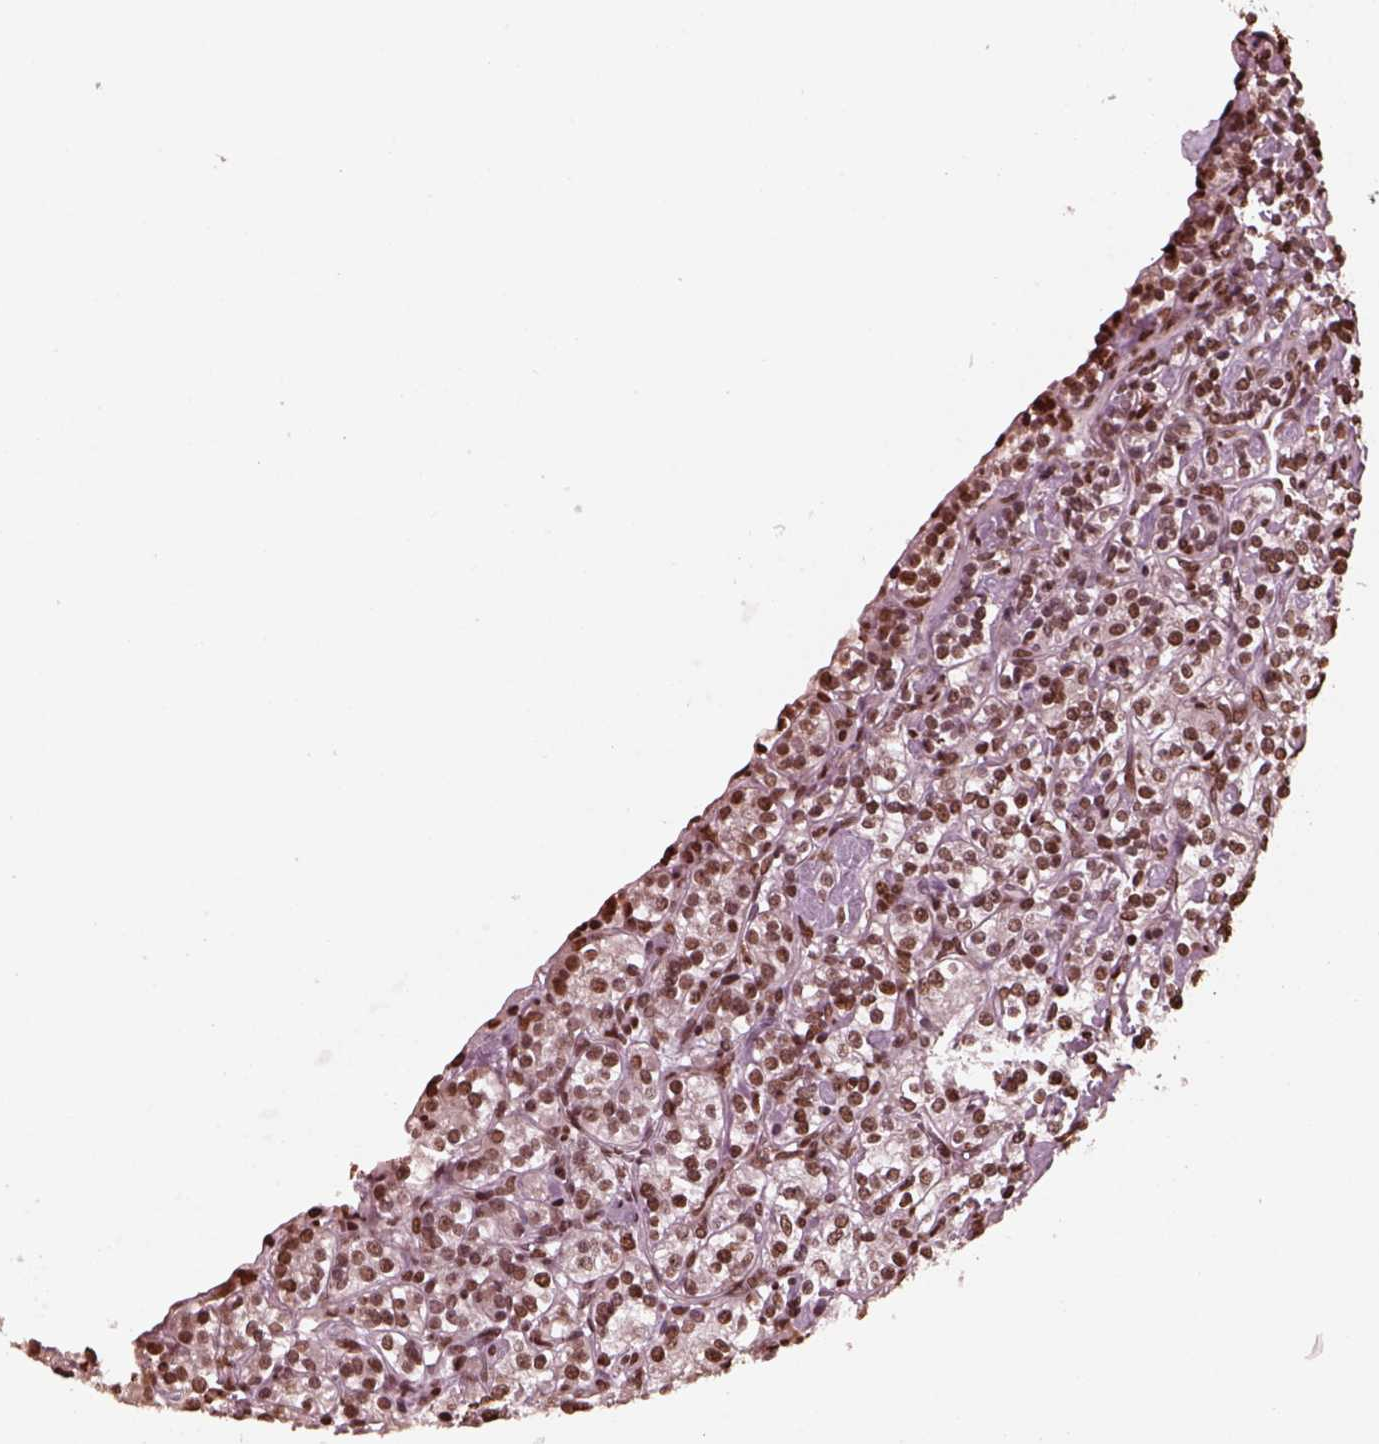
{"staining": {"intensity": "moderate", "quantity": ">75%", "location": "nuclear"}, "tissue": "renal cancer", "cell_type": "Tumor cells", "image_type": "cancer", "snomed": [{"axis": "morphology", "description": "Adenocarcinoma, NOS"}, {"axis": "topography", "description": "Kidney"}], "caption": "Renal cancer stained with immunohistochemistry displays moderate nuclear staining in approximately >75% of tumor cells.", "gene": "NSD1", "patient": {"sex": "male", "age": 77}}